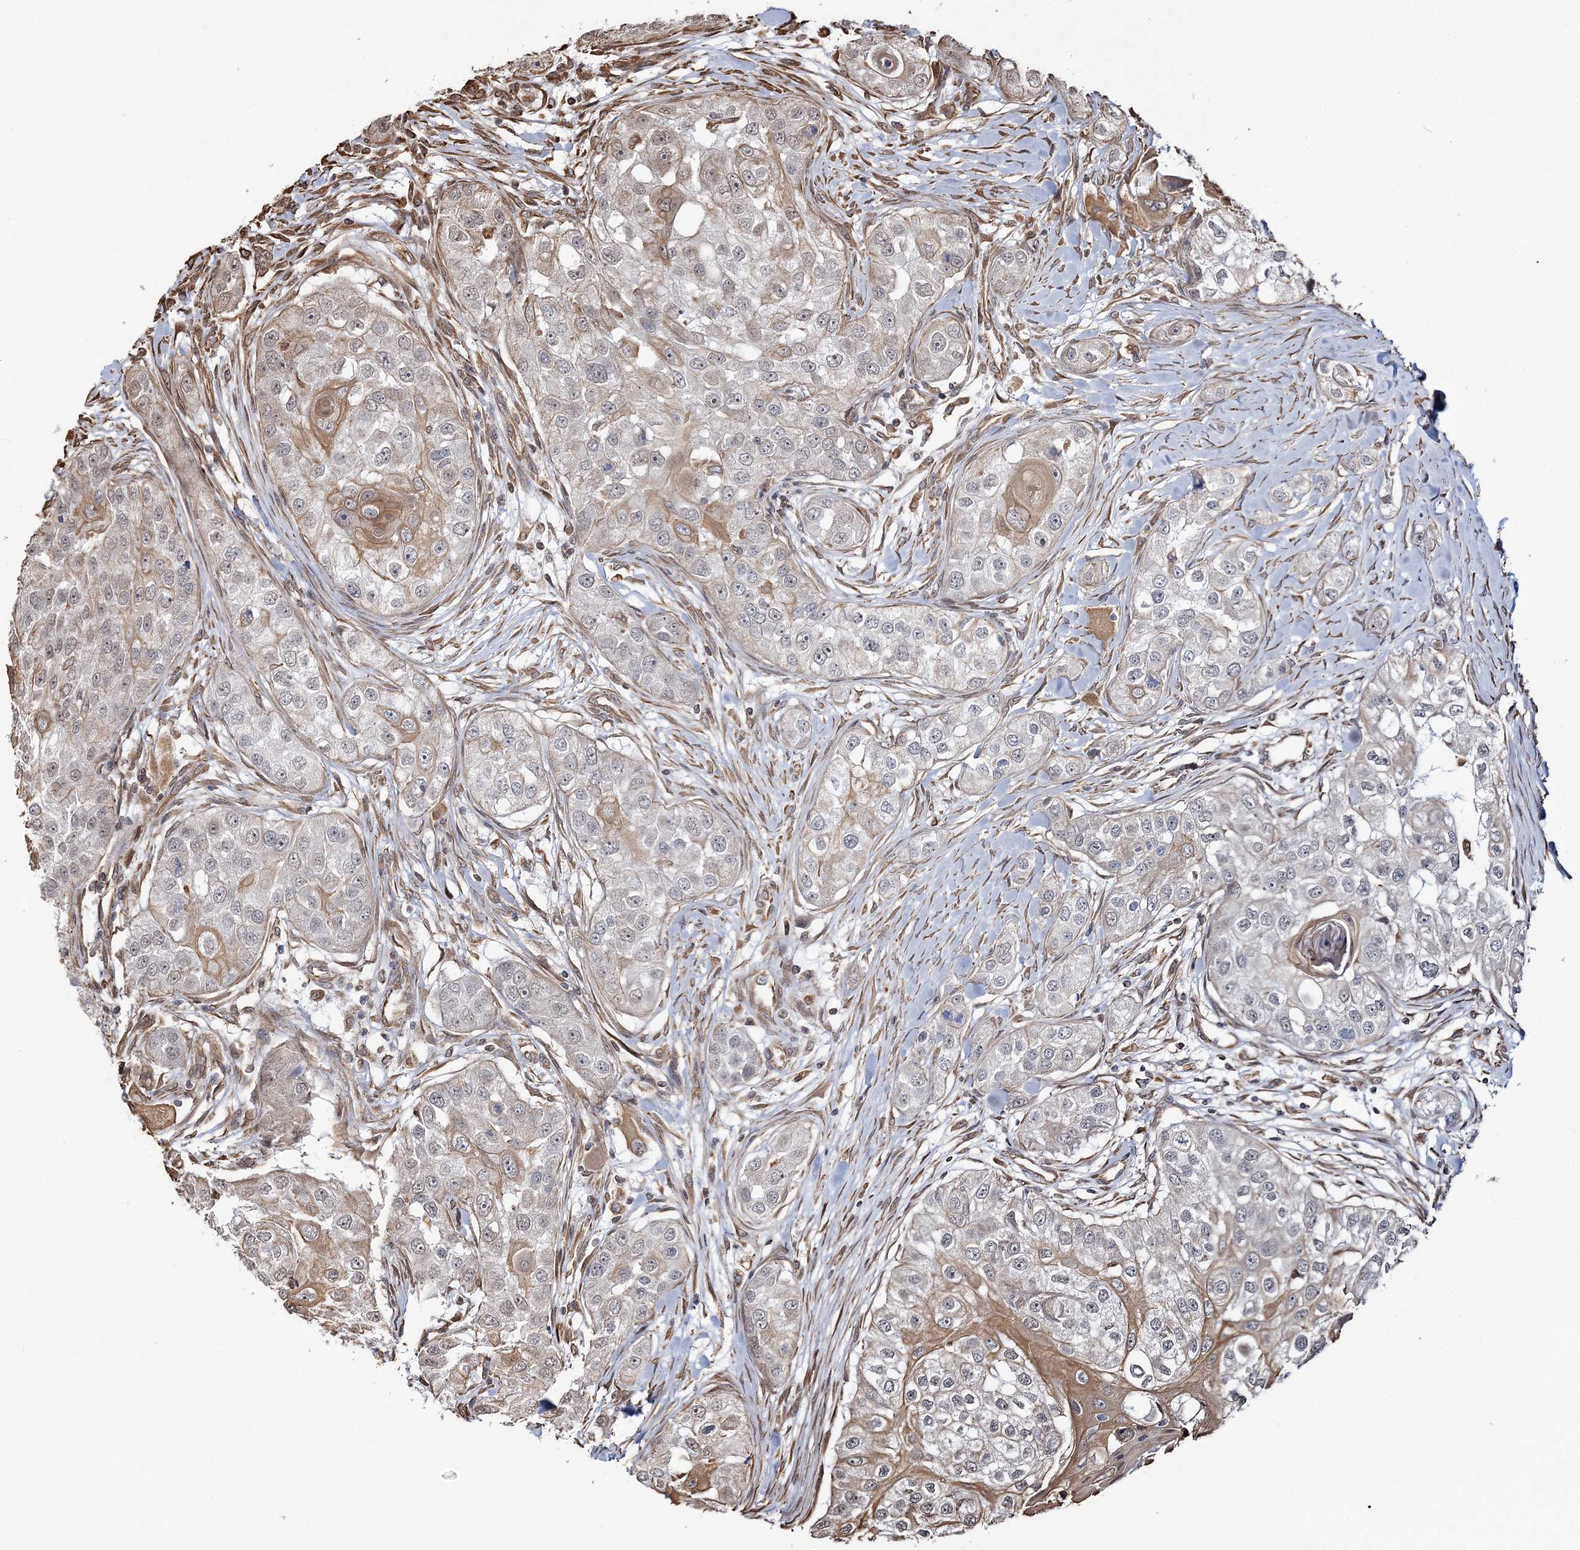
{"staining": {"intensity": "weak", "quantity": "<25%", "location": "cytoplasmic/membranous"}, "tissue": "head and neck cancer", "cell_type": "Tumor cells", "image_type": "cancer", "snomed": [{"axis": "morphology", "description": "Normal tissue, NOS"}, {"axis": "morphology", "description": "Squamous cell carcinoma, NOS"}, {"axis": "topography", "description": "Skeletal muscle"}, {"axis": "topography", "description": "Head-Neck"}], "caption": "Immunohistochemistry of human head and neck squamous cell carcinoma shows no expression in tumor cells.", "gene": "ATP11B", "patient": {"sex": "male", "age": 51}}